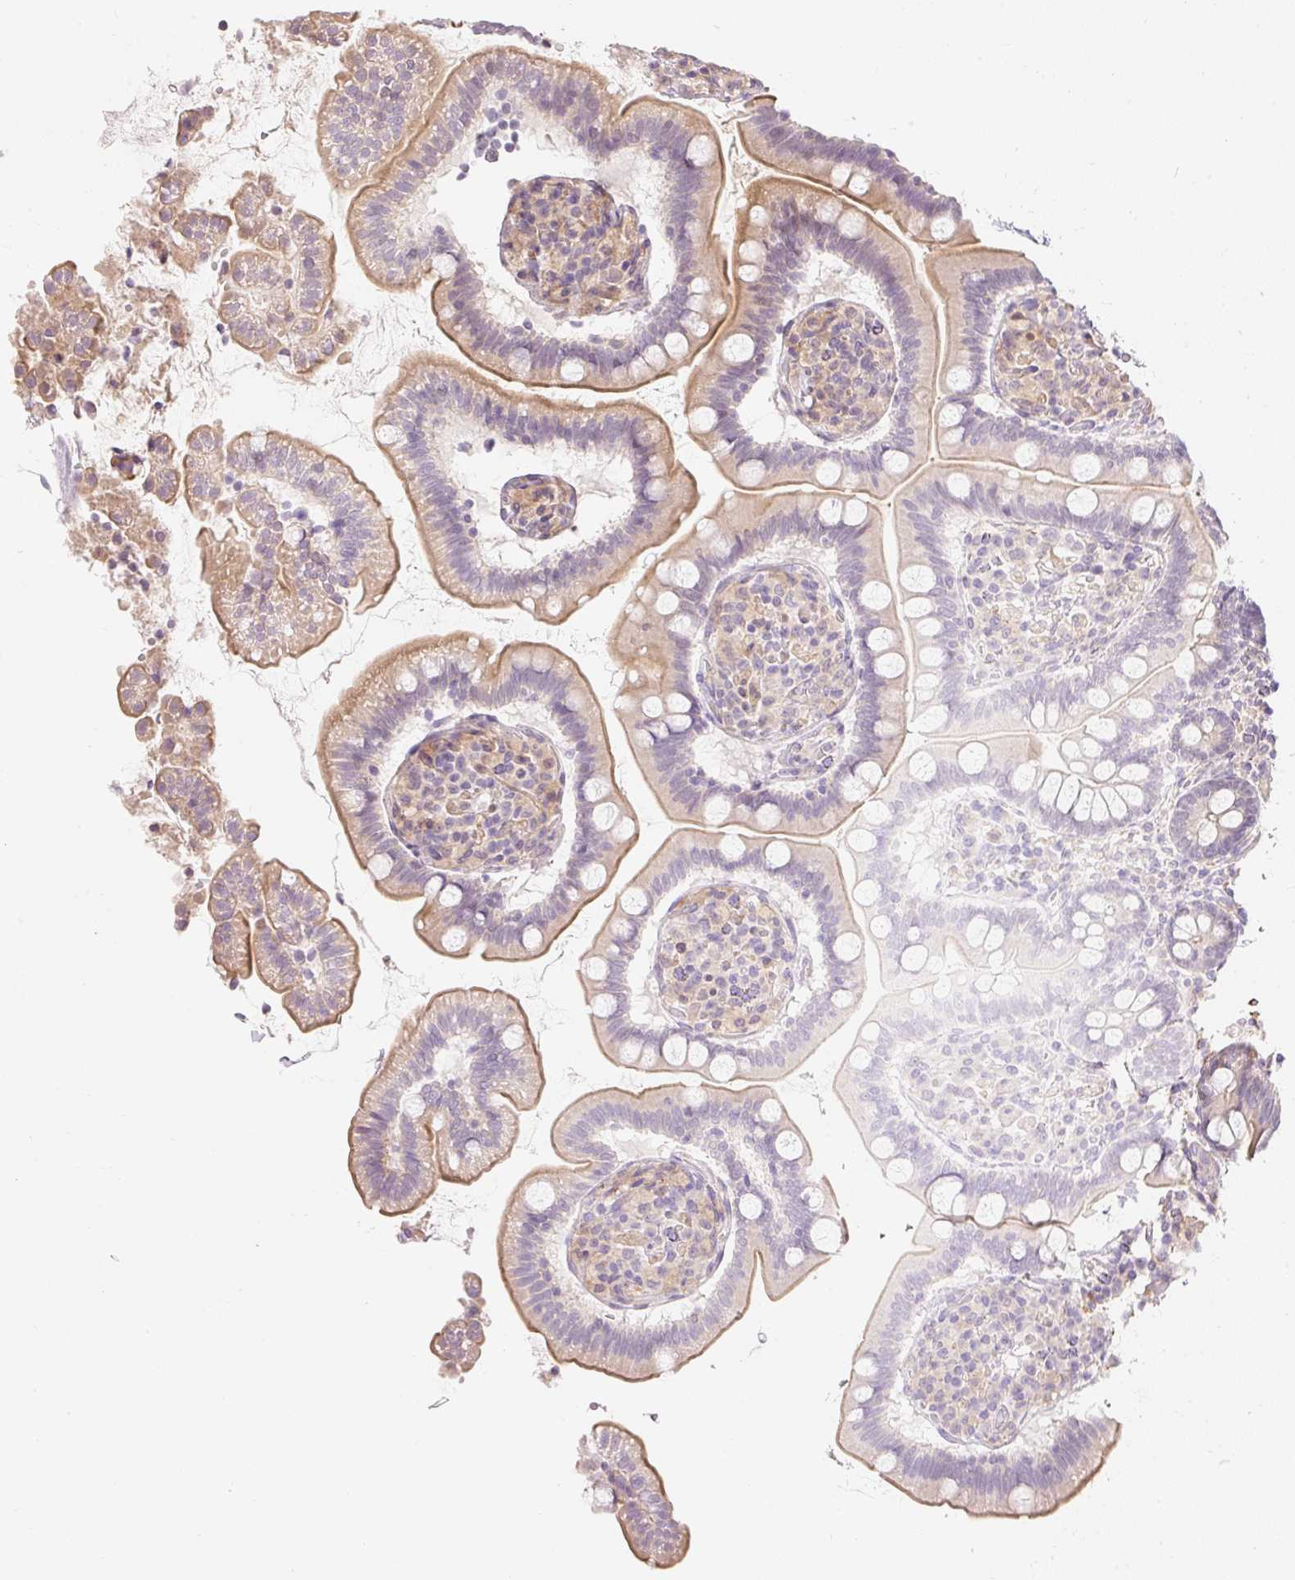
{"staining": {"intensity": "moderate", "quantity": "25%-75%", "location": "cytoplasmic/membranous"}, "tissue": "small intestine", "cell_type": "Glandular cells", "image_type": "normal", "snomed": [{"axis": "morphology", "description": "Normal tissue, NOS"}, {"axis": "topography", "description": "Small intestine"}], "caption": "High-power microscopy captured an IHC histopathology image of unremarkable small intestine, revealing moderate cytoplasmic/membranous positivity in approximately 25%-75% of glandular cells.", "gene": "EMC10", "patient": {"sex": "female", "age": 64}}